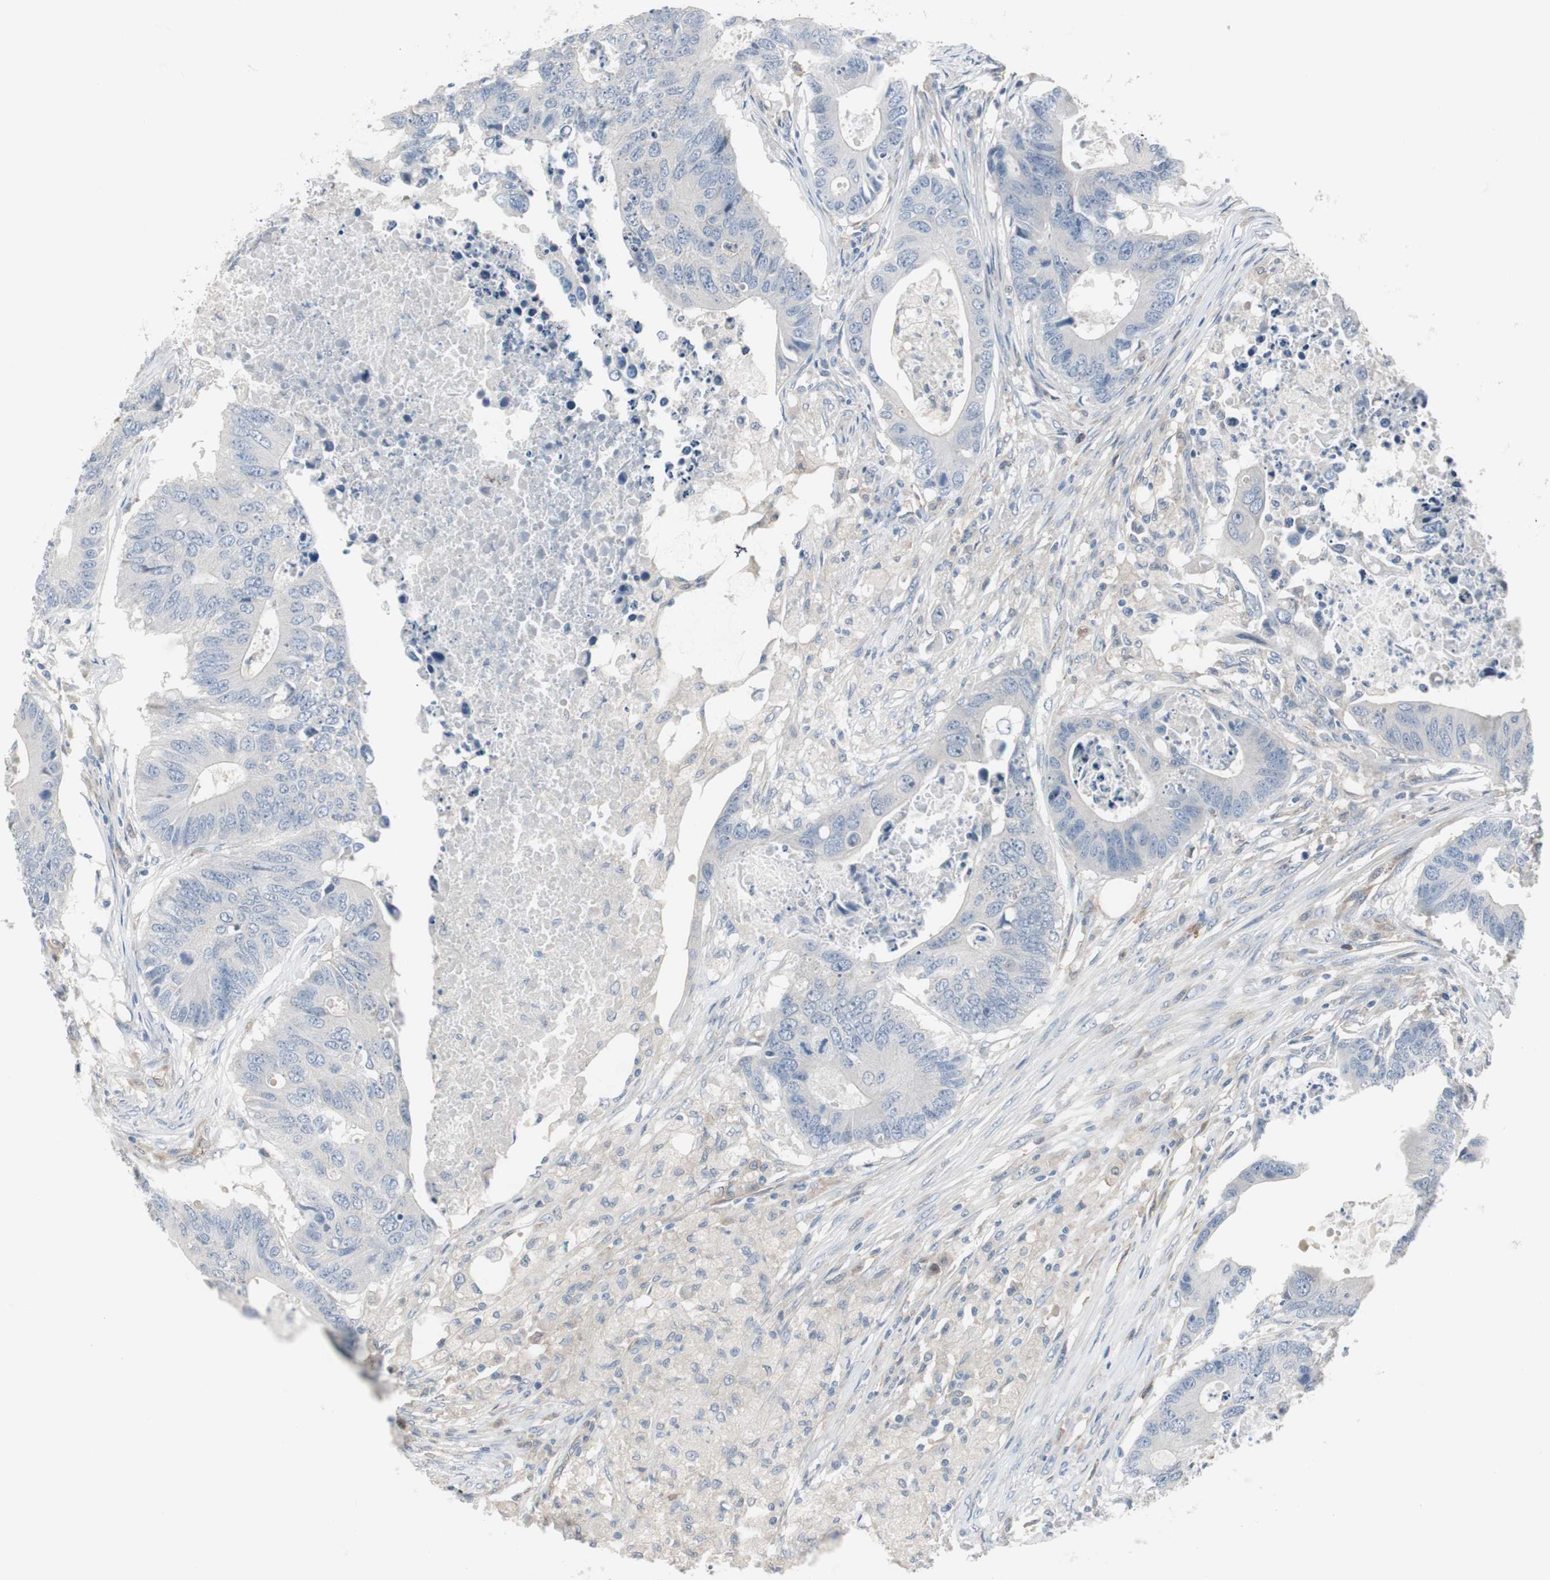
{"staining": {"intensity": "negative", "quantity": "none", "location": "none"}, "tissue": "colorectal cancer", "cell_type": "Tumor cells", "image_type": "cancer", "snomed": [{"axis": "morphology", "description": "Adenocarcinoma, NOS"}, {"axis": "topography", "description": "Colon"}], "caption": "A photomicrograph of adenocarcinoma (colorectal) stained for a protein demonstrates no brown staining in tumor cells. (IHC, brightfield microscopy, high magnification).", "gene": "SWAP70", "patient": {"sex": "male", "age": 71}}